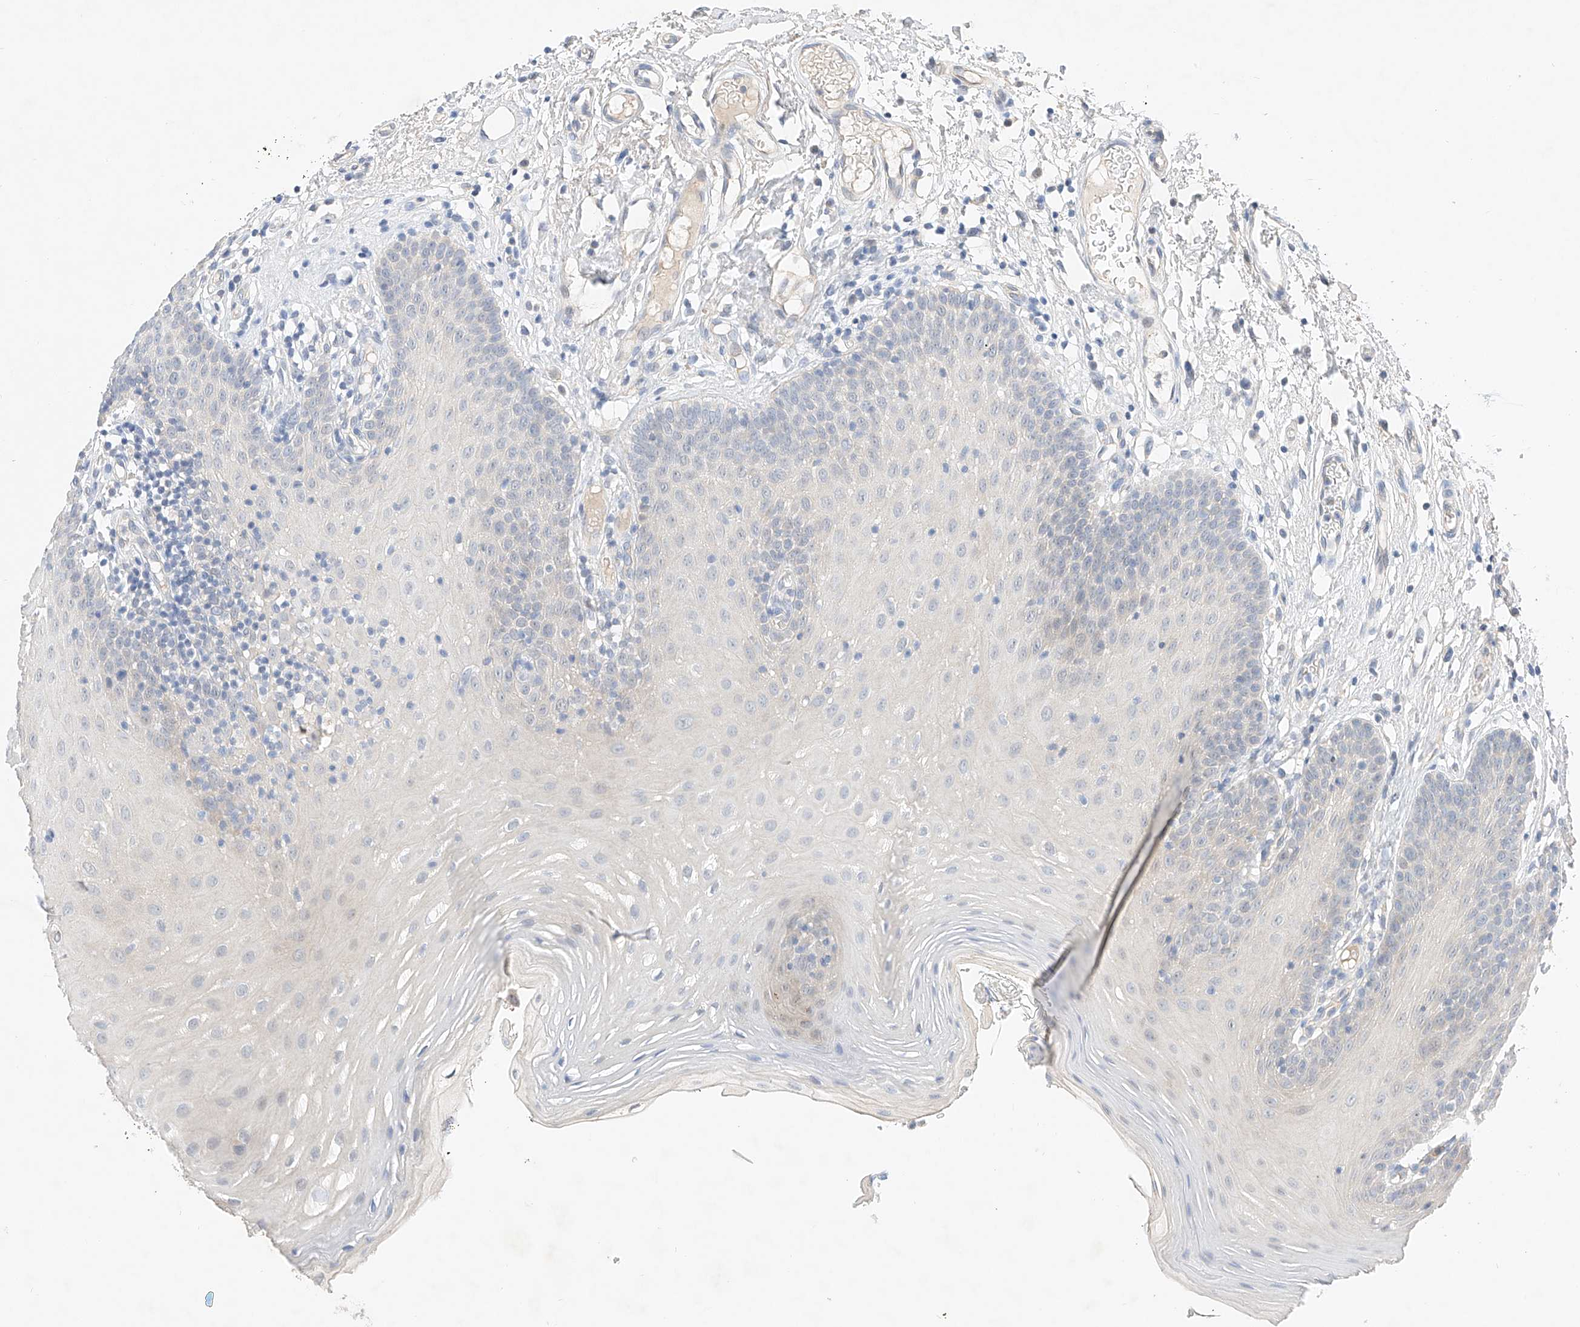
{"staining": {"intensity": "negative", "quantity": "none", "location": "none"}, "tissue": "oral mucosa", "cell_type": "Squamous epithelial cells", "image_type": "normal", "snomed": [{"axis": "morphology", "description": "Normal tissue, NOS"}, {"axis": "topography", "description": "Oral tissue"}], "caption": "Immunohistochemistry photomicrograph of unremarkable oral mucosa: oral mucosa stained with DAB displays no significant protein staining in squamous epithelial cells.", "gene": "IL22RA2", "patient": {"sex": "male", "age": 74}}